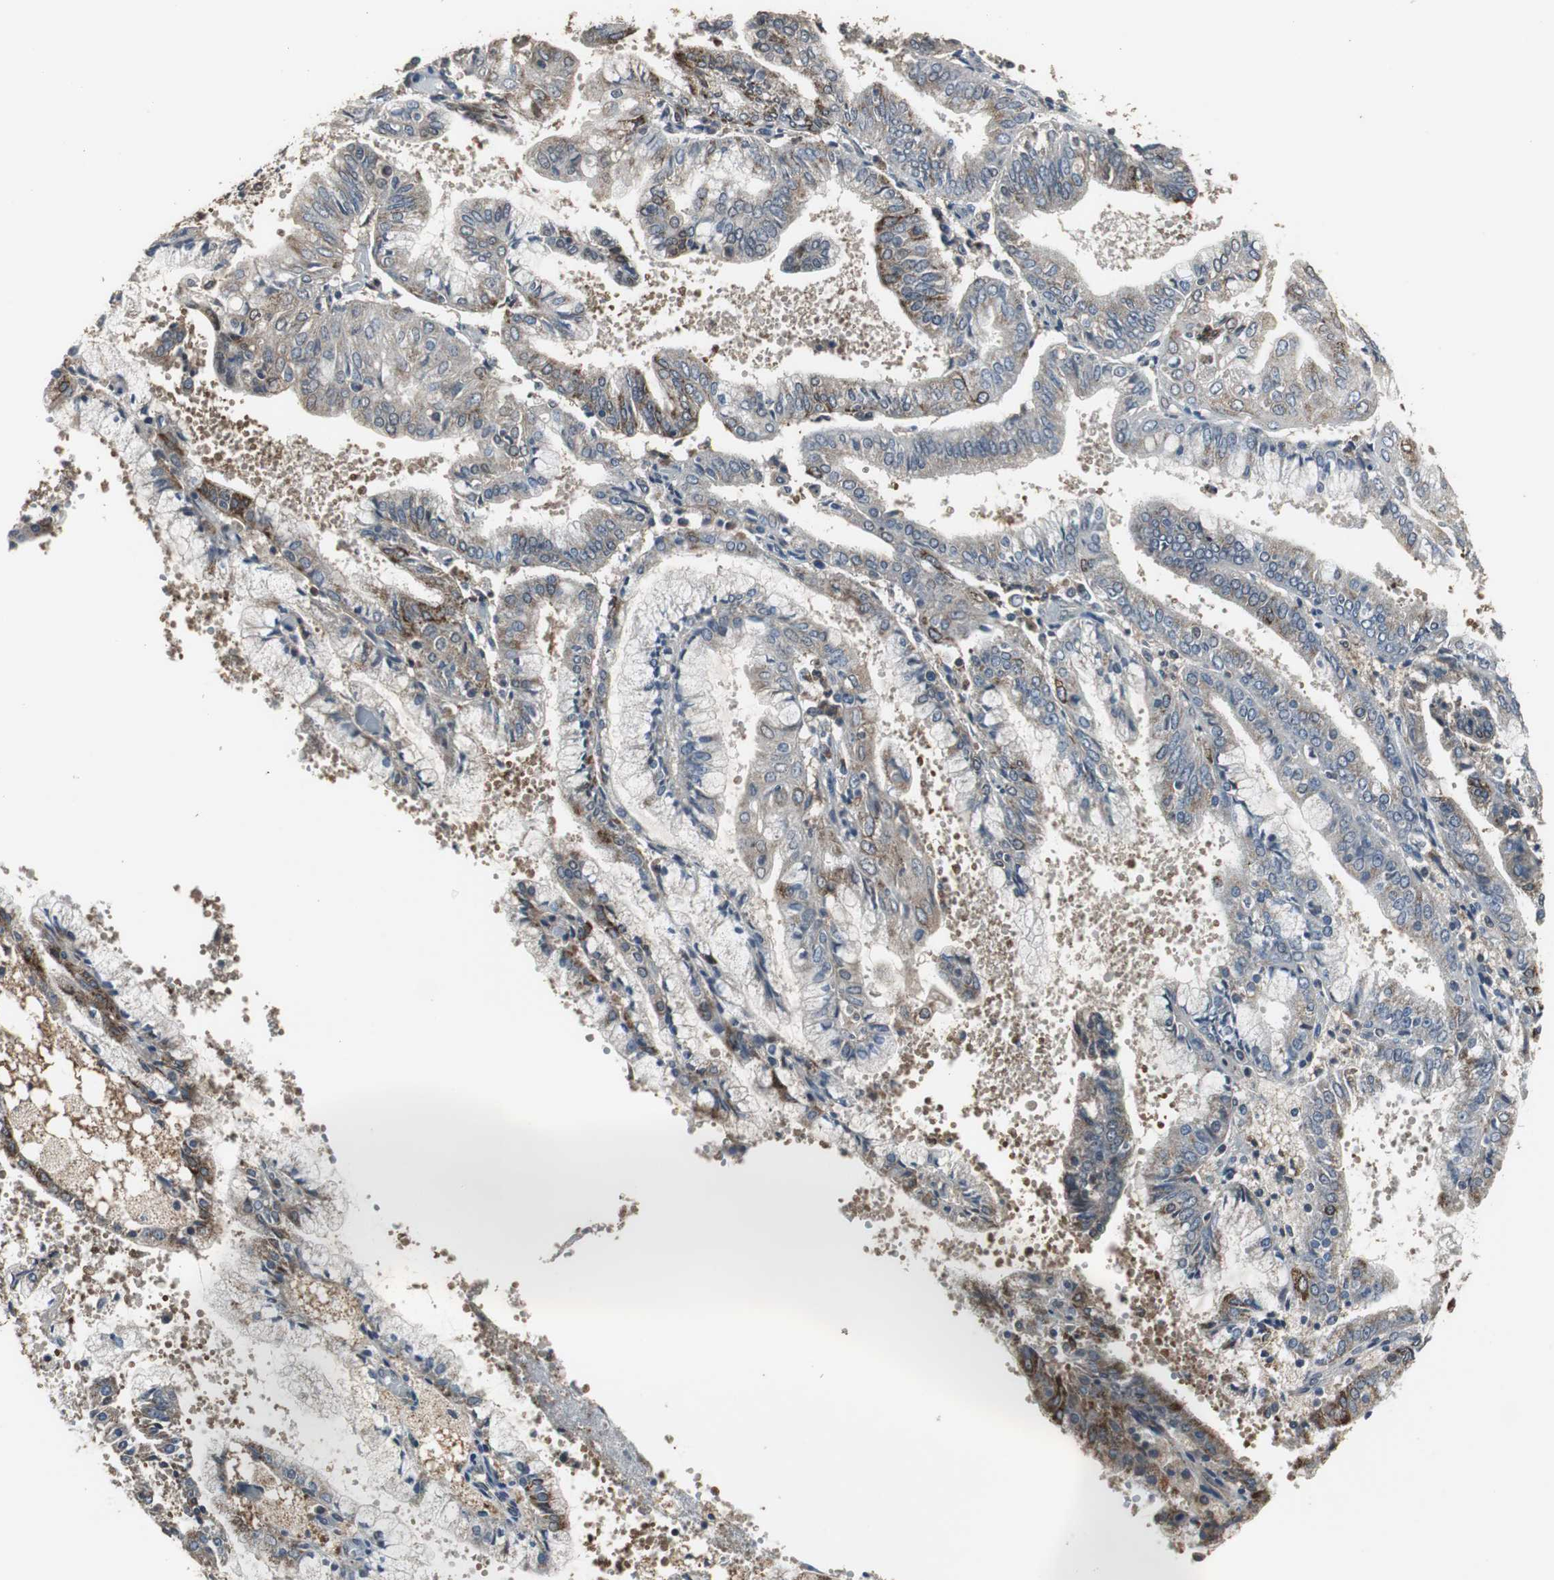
{"staining": {"intensity": "moderate", "quantity": ">75%", "location": "cytoplasmic/membranous"}, "tissue": "endometrial cancer", "cell_type": "Tumor cells", "image_type": "cancer", "snomed": [{"axis": "morphology", "description": "Adenocarcinoma, NOS"}, {"axis": "topography", "description": "Endometrium"}], "caption": "This photomicrograph displays adenocarcinoma (endometrial) stained with IHC to label a protein in brown. The cytoplasmic/membranous of tumor cells show moderate positivity for the protein. Nuclei are counter-stained blue.", "gene": "JTB", "patient": {"sex": "female", "age": 63}}